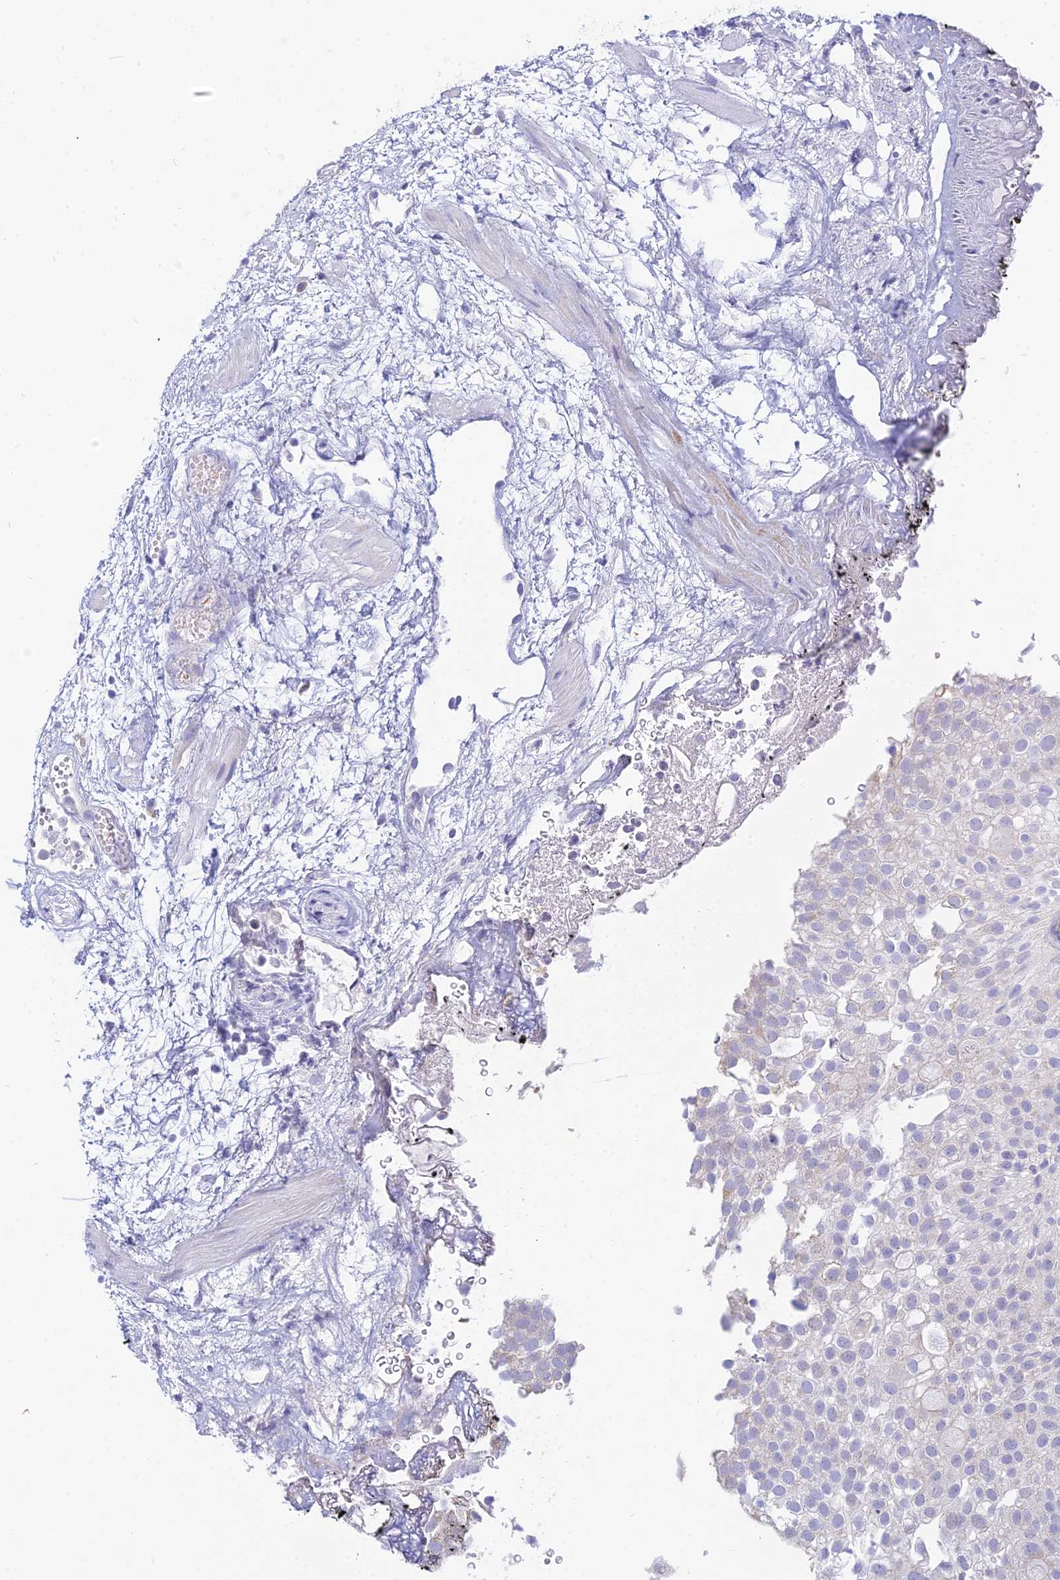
{"staining": {"intensity": "negative", "quantity": "none", "location": "none"}, "tissue": "urothelial cancer", "cell_type": "Tumor cells", "image_type": "cancer", "snomed": [{"axis": "morphology", "description": "Urothelial carcinoma, Low grade"}, {"axis": "topography", "description": "Urinary bladder"}], "caption": "The image exhibits no significant staining in tumor cells of urothelial carcinoma (low-grade). Nuclei are stained in blue.", "gene": "CFAP206", "patient": {"sex": "male", "age": 78}}